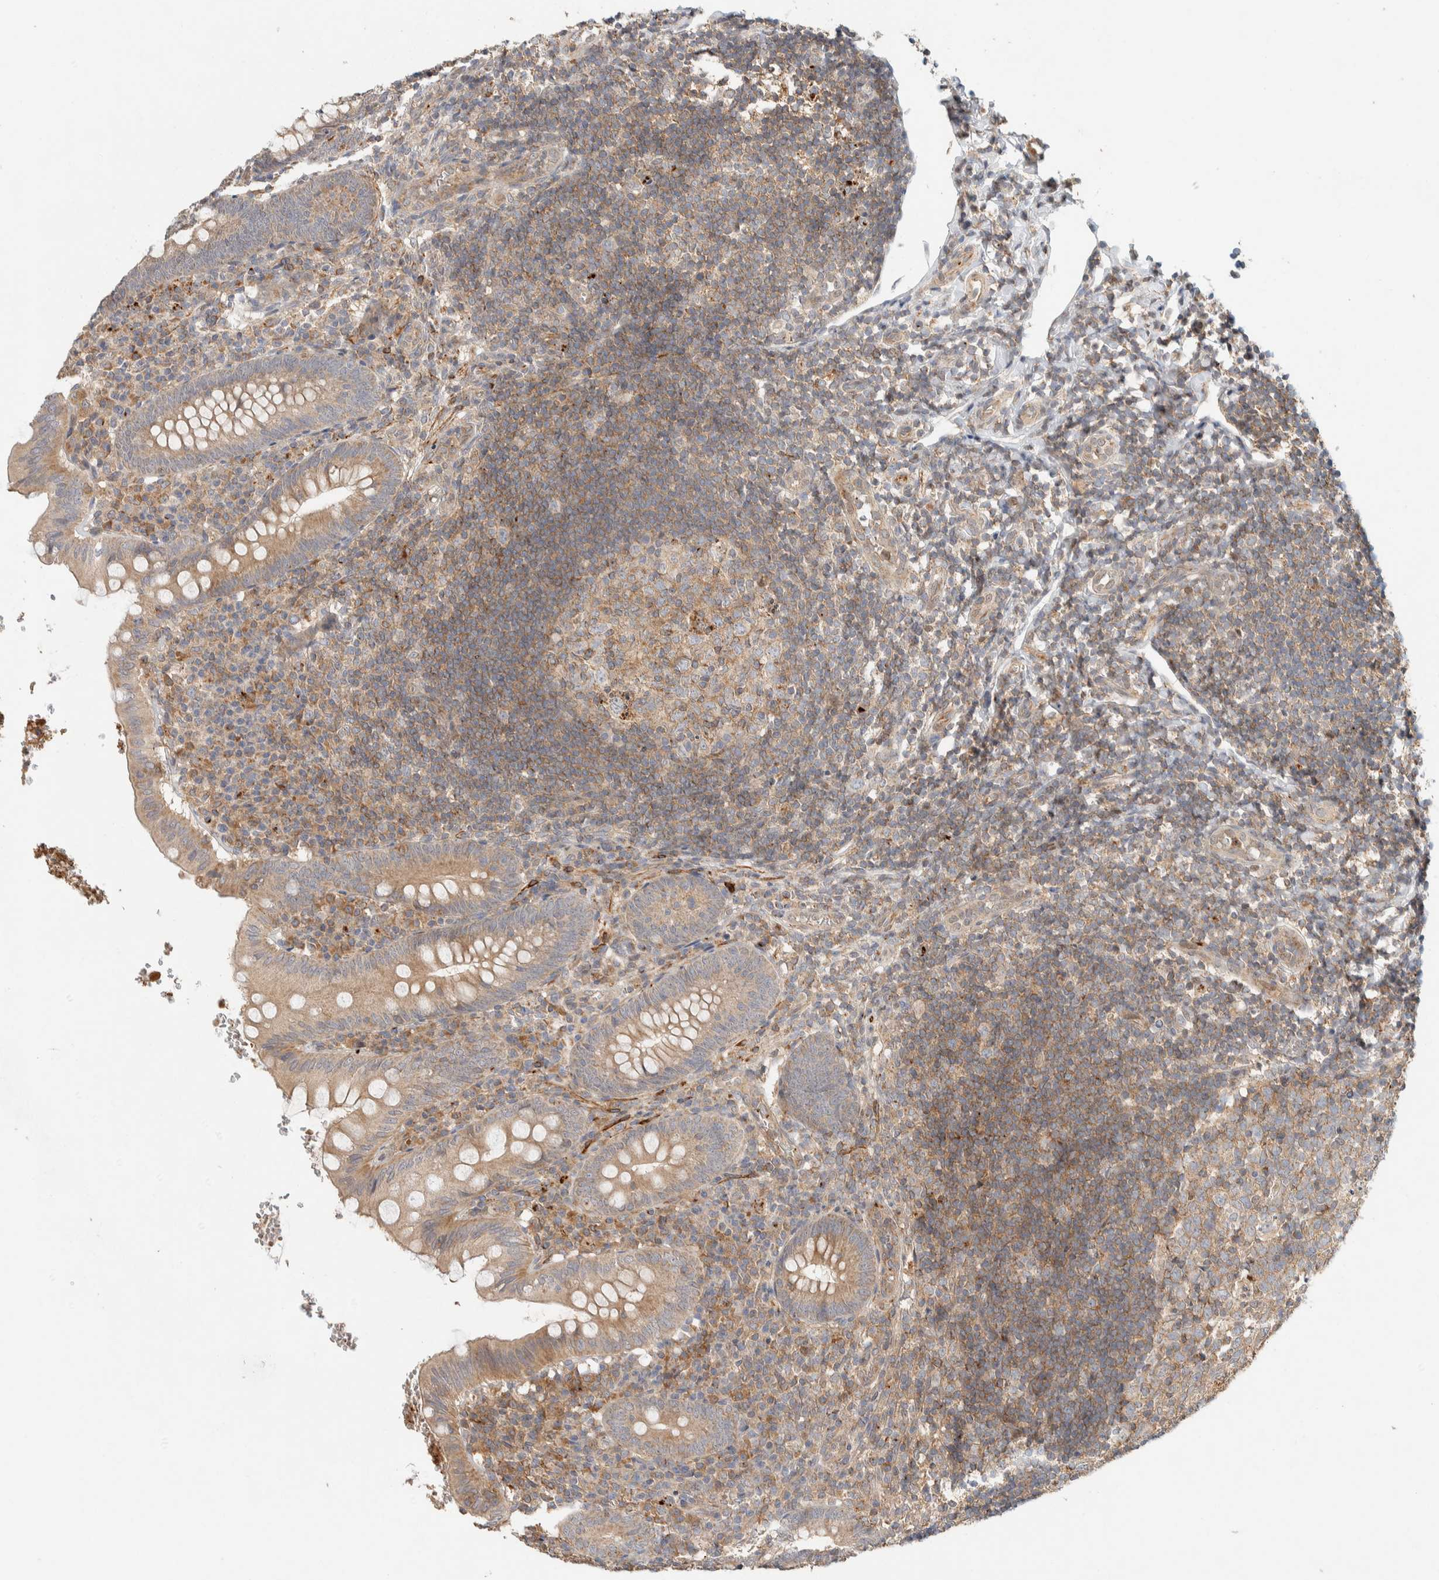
{"staining": {"intensity": "moderate", "quantity": ">75%", "location": "cytoplasmic/membranous"}, "tissue": "appendix", "cell_type": "Glandular cells", "image_type": "normal", "snomed": [{"axis": "morphology", "description": "Normal tissue, NOS"}, {"axis": "topography", "description": "Appendix"}], "caption": "Moderate cytoplasmic/membranous expression is seen in about >75% of glandular cells in unremarkable appendix.", "gene": "KIF9", "patient": {"sex": "male", "age": 8}}